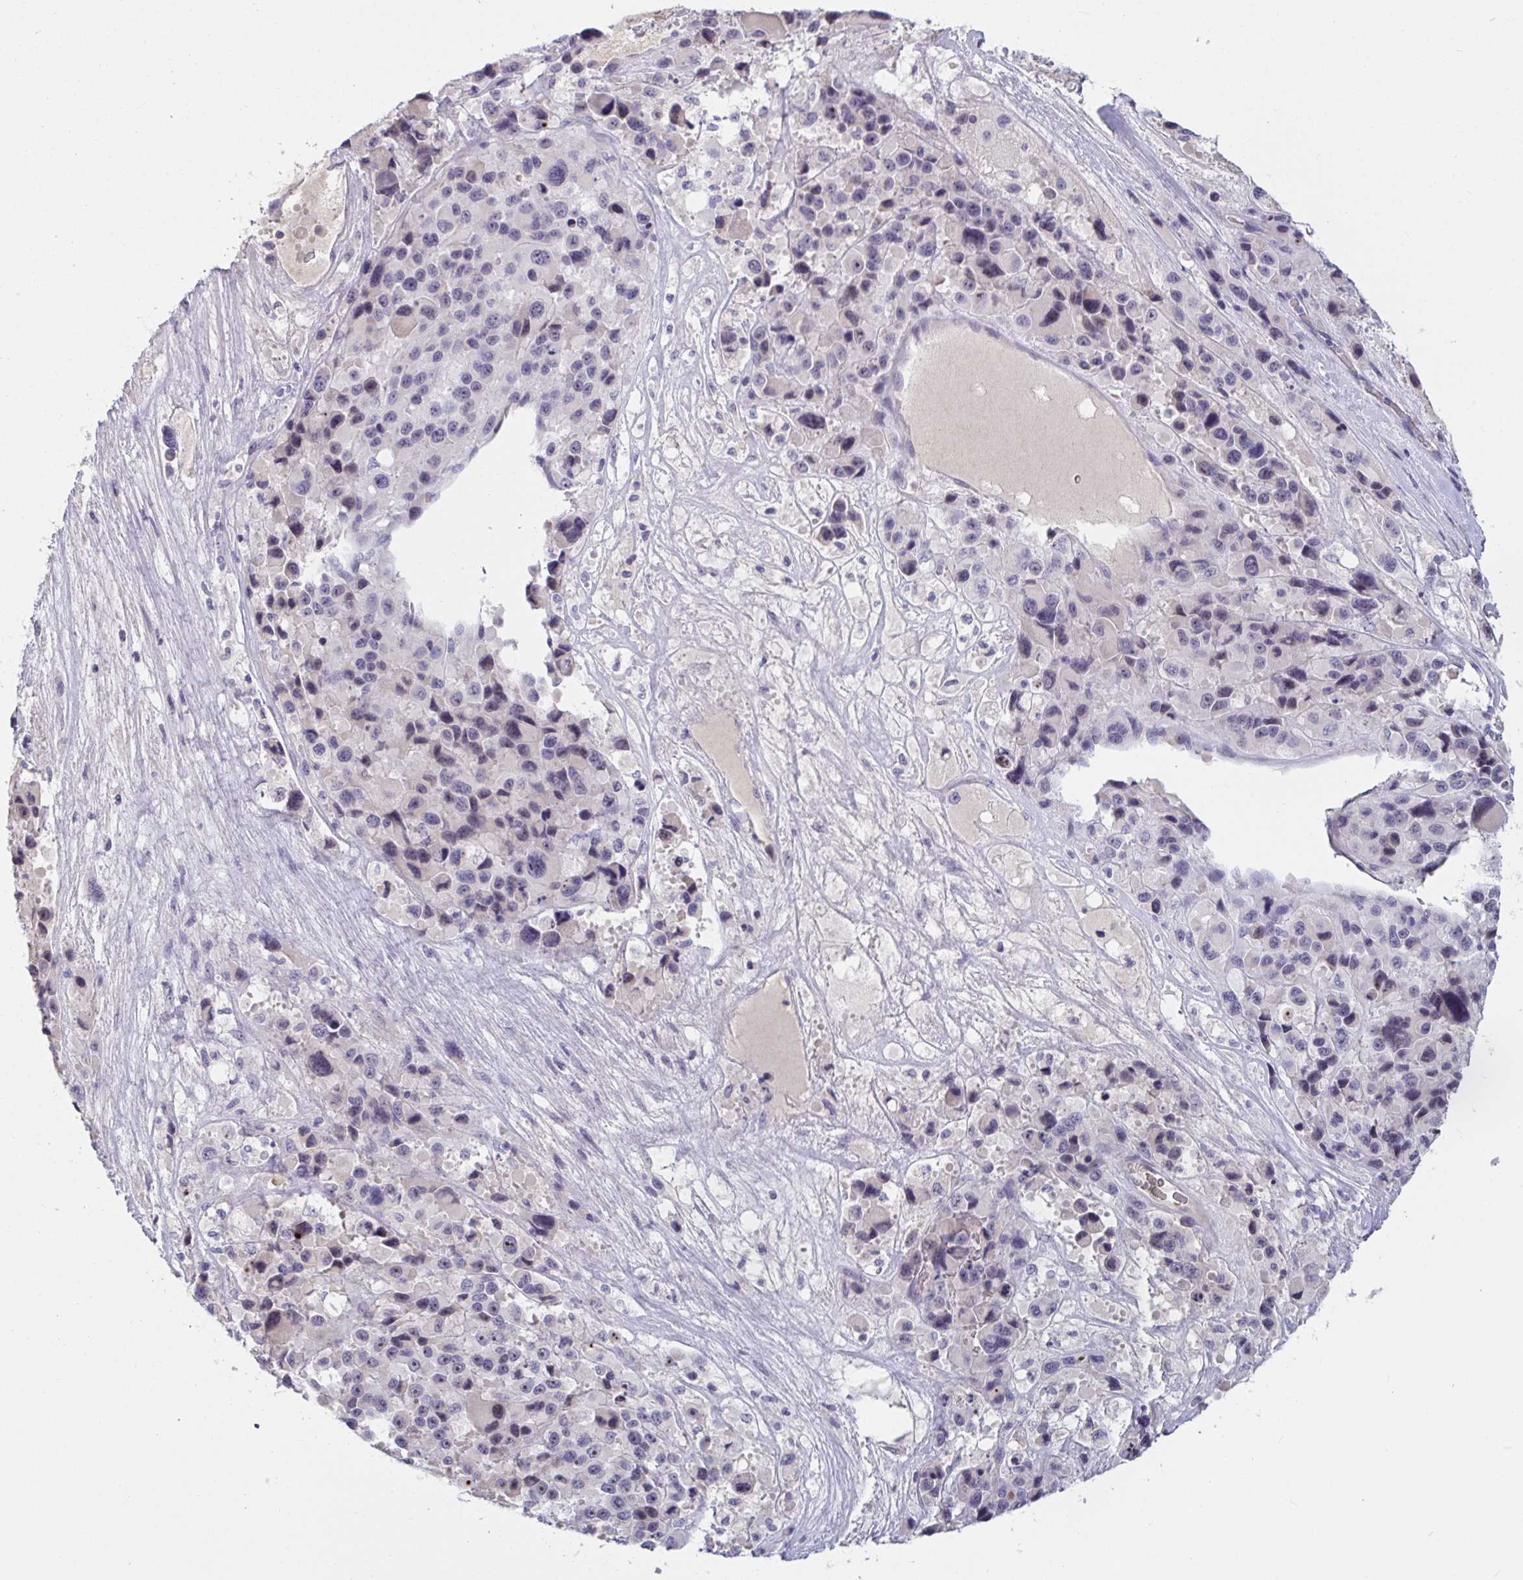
{"staining": {"intensity": "weak", "quantity": "<25%", "location": "nuclear"}, "tissue": "melanoma", "cell_type": "Tumor cells", "image_type": "cancer", "snomed": [{"axis": "morphology", "description": "Malignant melanoma, Metastatic site"}, {"axis": "topography", "description": "Lymph node"}], "caption": "Immunohistochemistry photomicrograph of malignant melanoma (metastatic site) stained for a protein (brown), which reveals no positivity in tumor cells.", "gene": "MYC", "patient": {"sex": "female", "age": 65}}